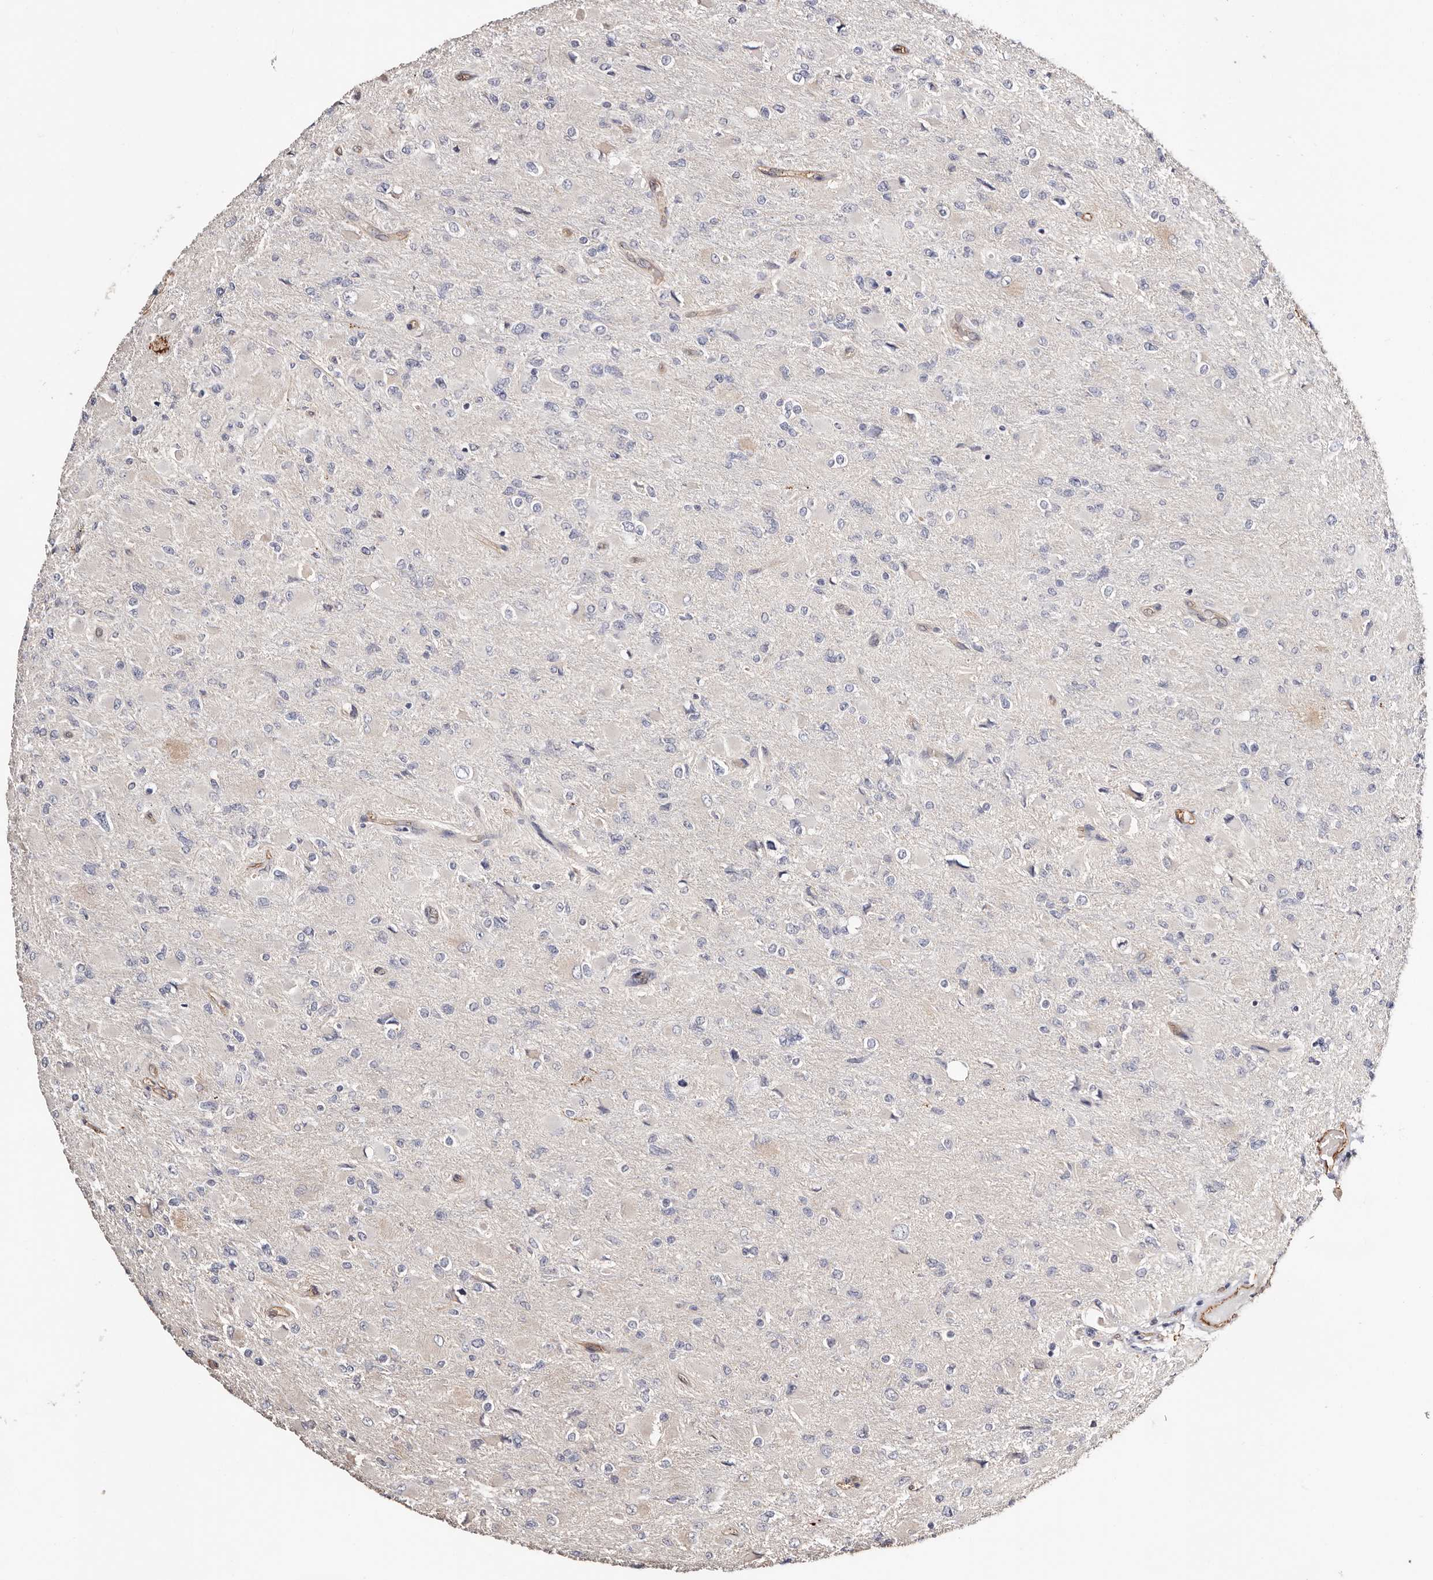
{"staining": {"intensity": "negative", "quantity": "none", "location": "none"}, "tissue": "glioma", "cell_type": "Tumor cells", "image_type": "cancer", "snomed": [{"axis": "morphology", "description": "Glioma, malignant, High grade"}, {"axis": "topography", "description": "Cerebral cortex"}], "caption": "There is no significant staining in tumor cells of glioma.", "gene": "TGM2", "patient": {"sex": "female", "age": 36}}